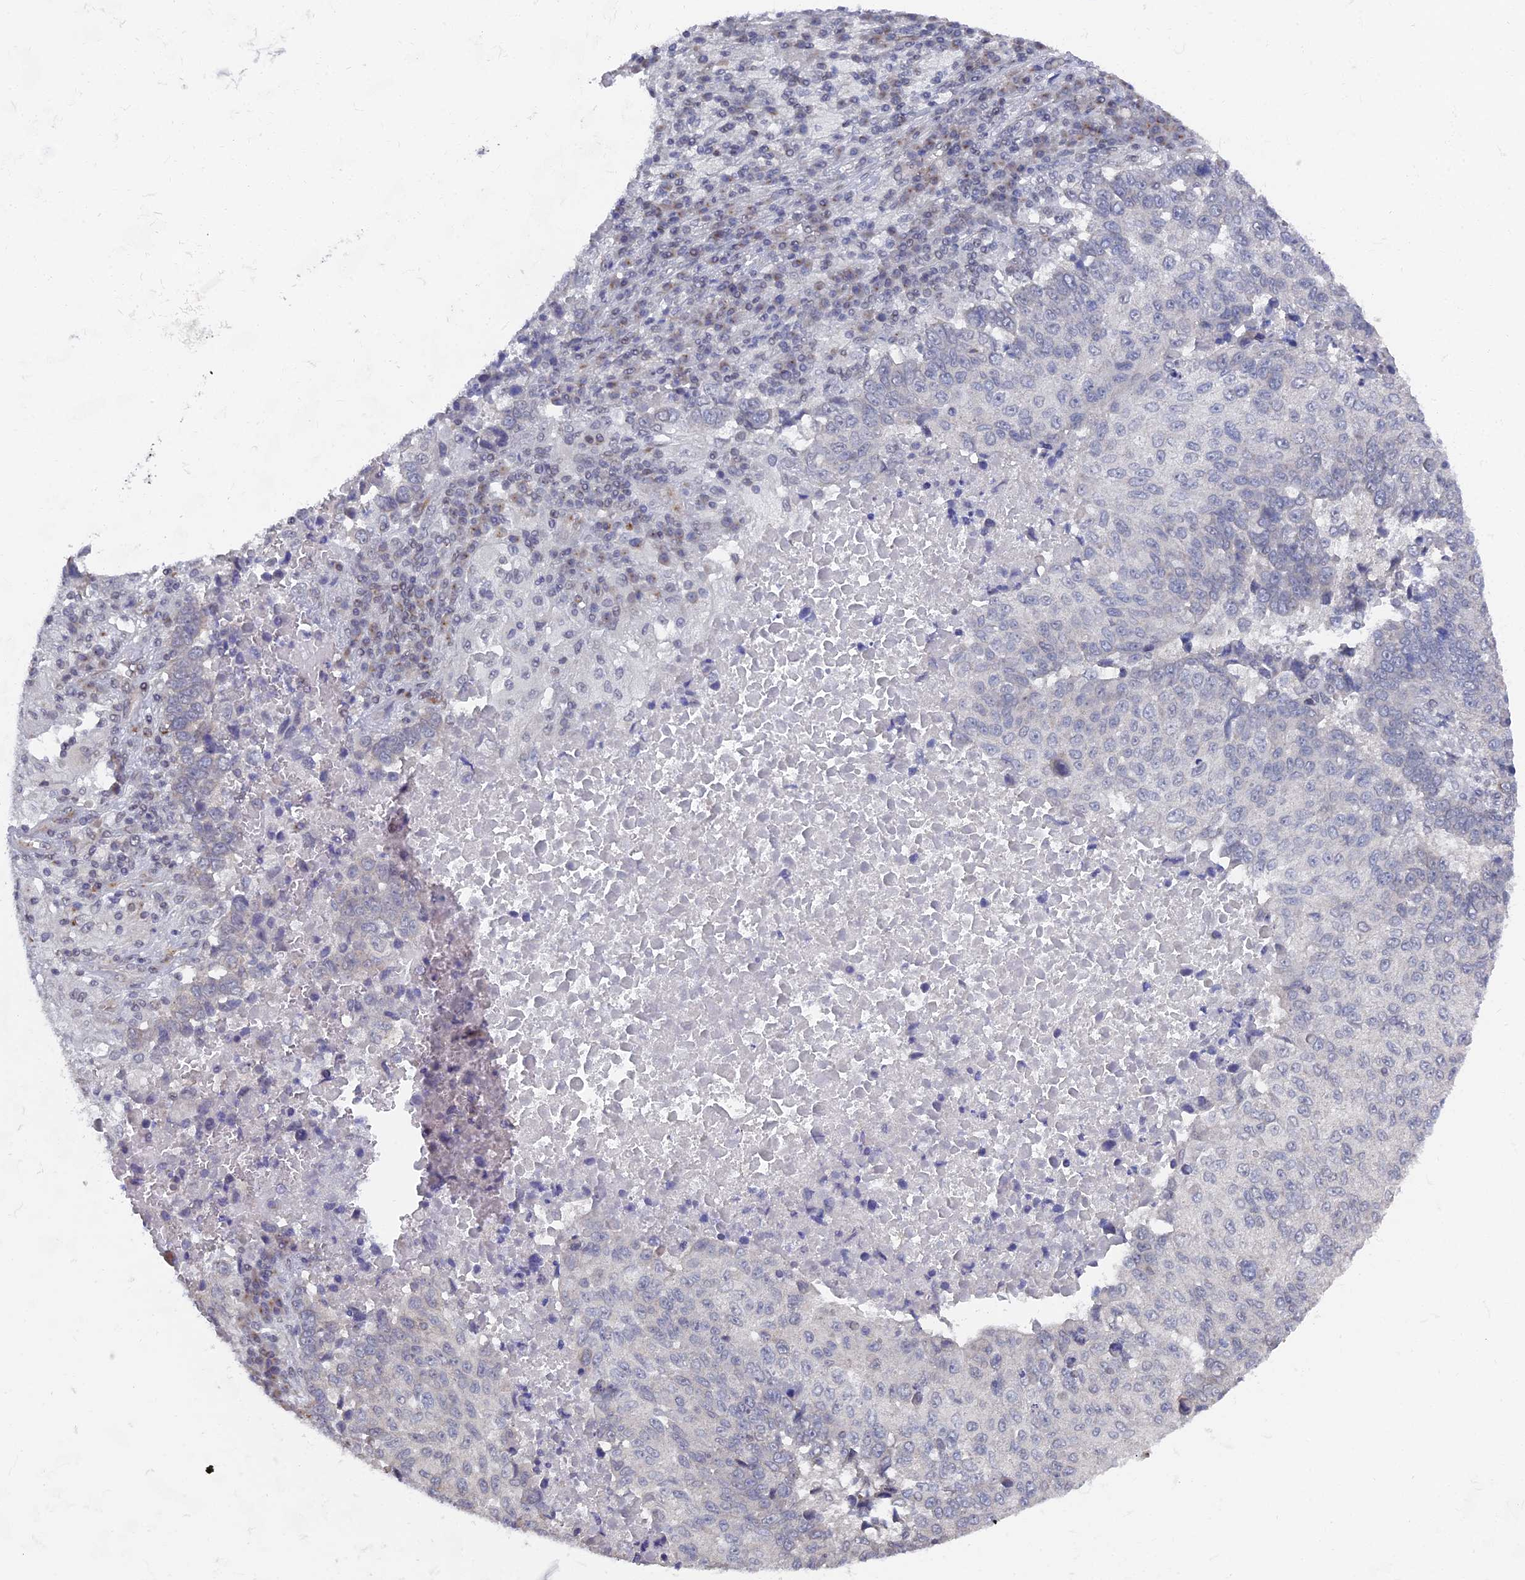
{"staining": {"intensity": "negative", "quantity": "none", "location": "none"}, "tissue": "lung cancer", "cell_type": "Tumor cells", "image_type": "cancer", "snomed": [{"axis": "morphology", "description": "Squamous cell carcinoma, NOS"}, {"axis": "topography", "description": "Lung"}], "caption": "Human lung cancer stained for a protein using immunohistochemistry displays no positivity in tumor cells.", "gene": "FHIP2A", "patient": {"sex": "male", "age": 73}}